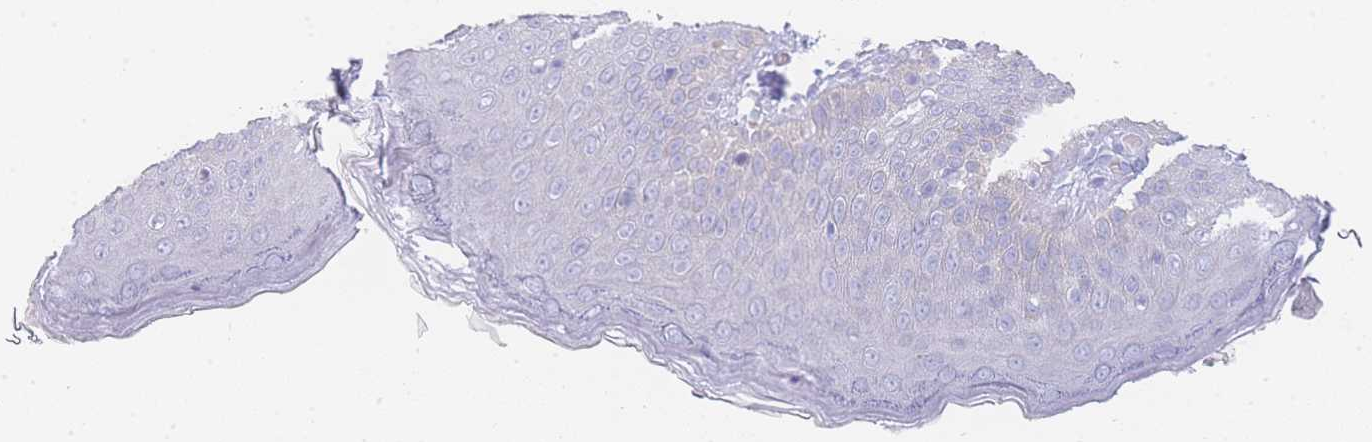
{"staining": {"intensity": "weak", "quantity": "<25%", "location": "cytoplasmic/membranous"}, "tissue": "skin", "cell_type": "Epidermal cells", "image_type": "normal", "snomed": [{"axis": "morphology", "description": "Normal tissue, NOS"}, {"axis": "topography", "description": "Anal"}], "caption": "Immunohistochemistry (IHC) photomicrograph of benign human skin stained for a protein (brown), which demonstrates no expression in epidermal cells. Brightfield microscopy of IHC stained with DAB (3,3'-diaminobenzidine) (brown) and hematoxylin (blue), captured at high magnification.", "gene": "LZTFL1", "patient": {"sex": "female", "age": 40}}